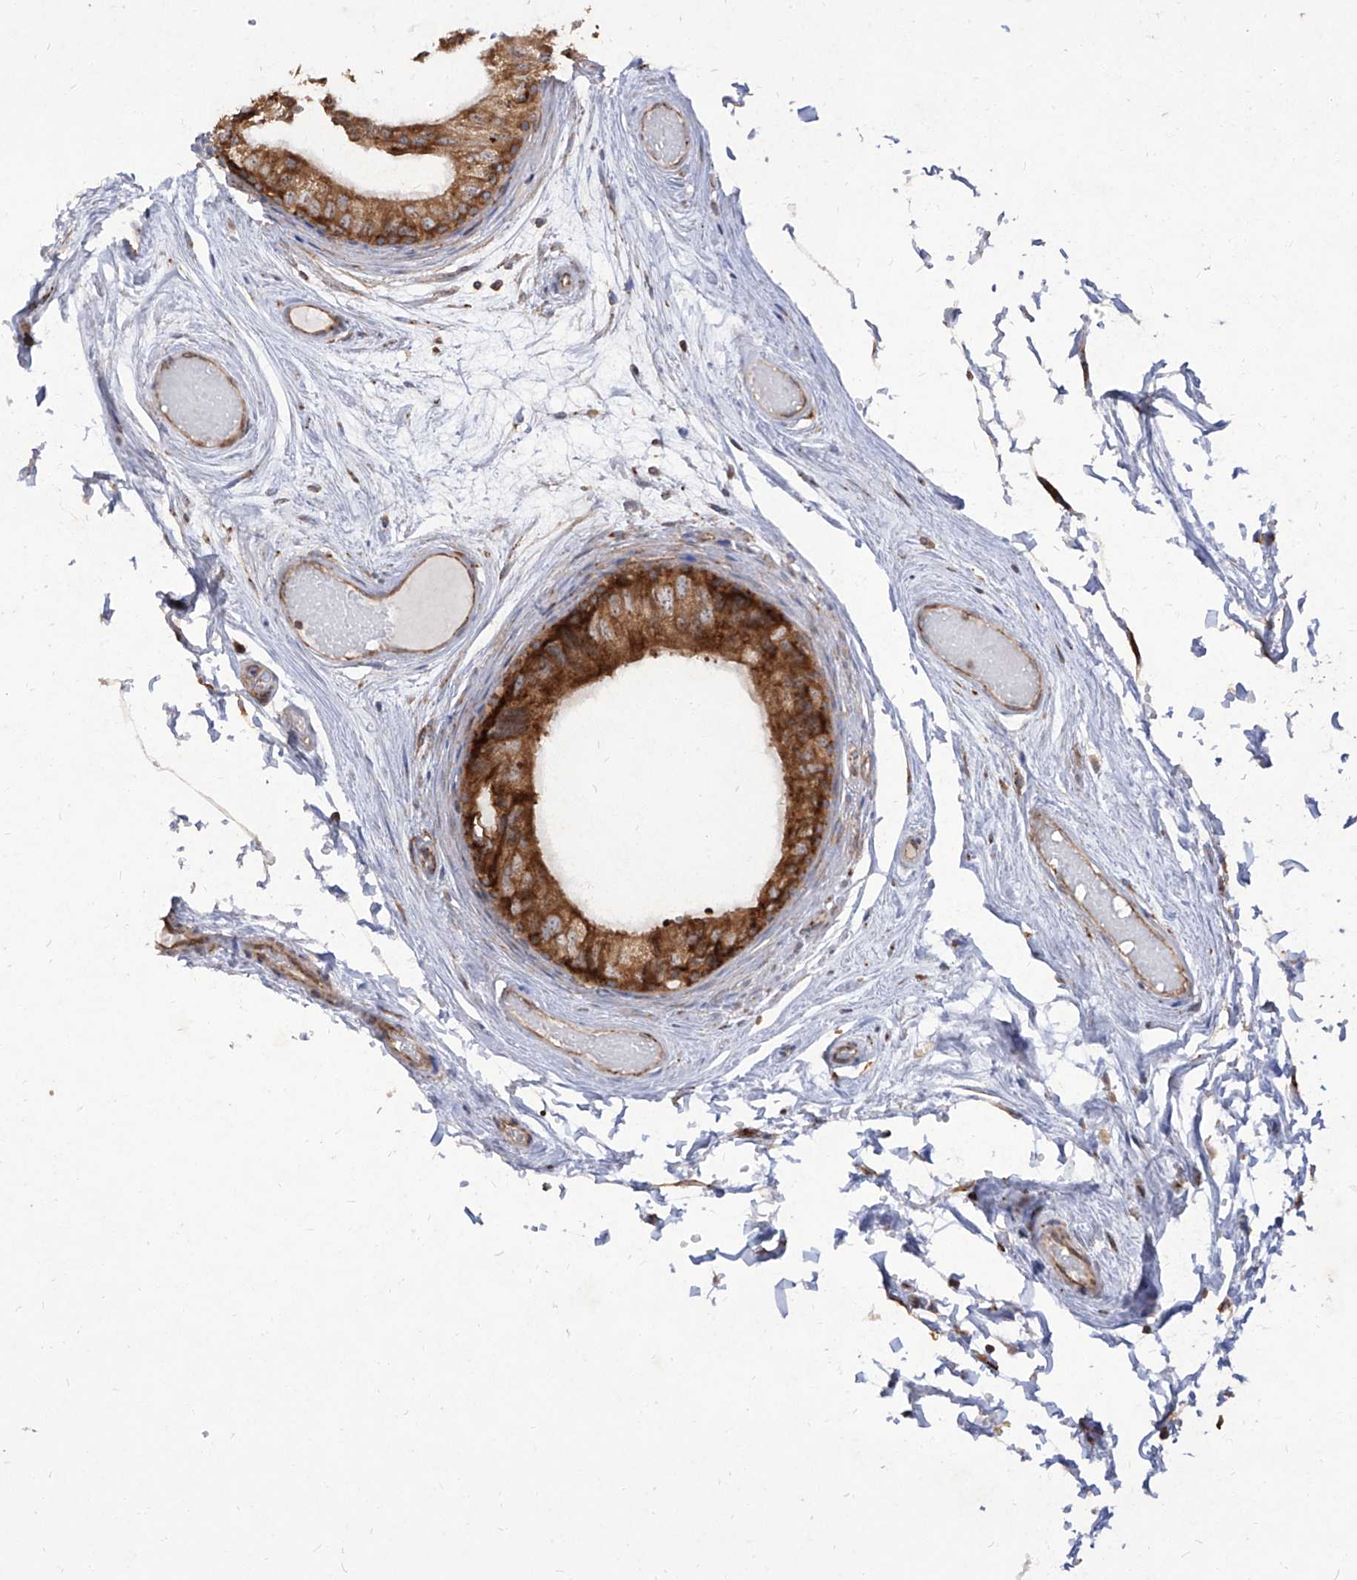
{"staining": {"intensity": "strong", "quantity": ">75%", "location": "cytoplasmic/membranous"}, "tissue": "epididymis", "cell_type": "Glandular cells", "image_type": "normal", "snomed": [{"axis": "morphology", "description": "Normal tissue, NOS"}, {"axis": "topography", "description": "Epididymis"}], "caption": "Protein positivity by immunohistochemistry (IHC) exhibits strong cytoplasmic/membranous expression in about >75% of glandular cells in unremarkable epididymis. (Stains: DAB in brown, nuclei in blue, Microscopy: brightfield microscopy at high magnification).", "gene": "RPS25", "patient": {"sex": "male", "age": 79}}